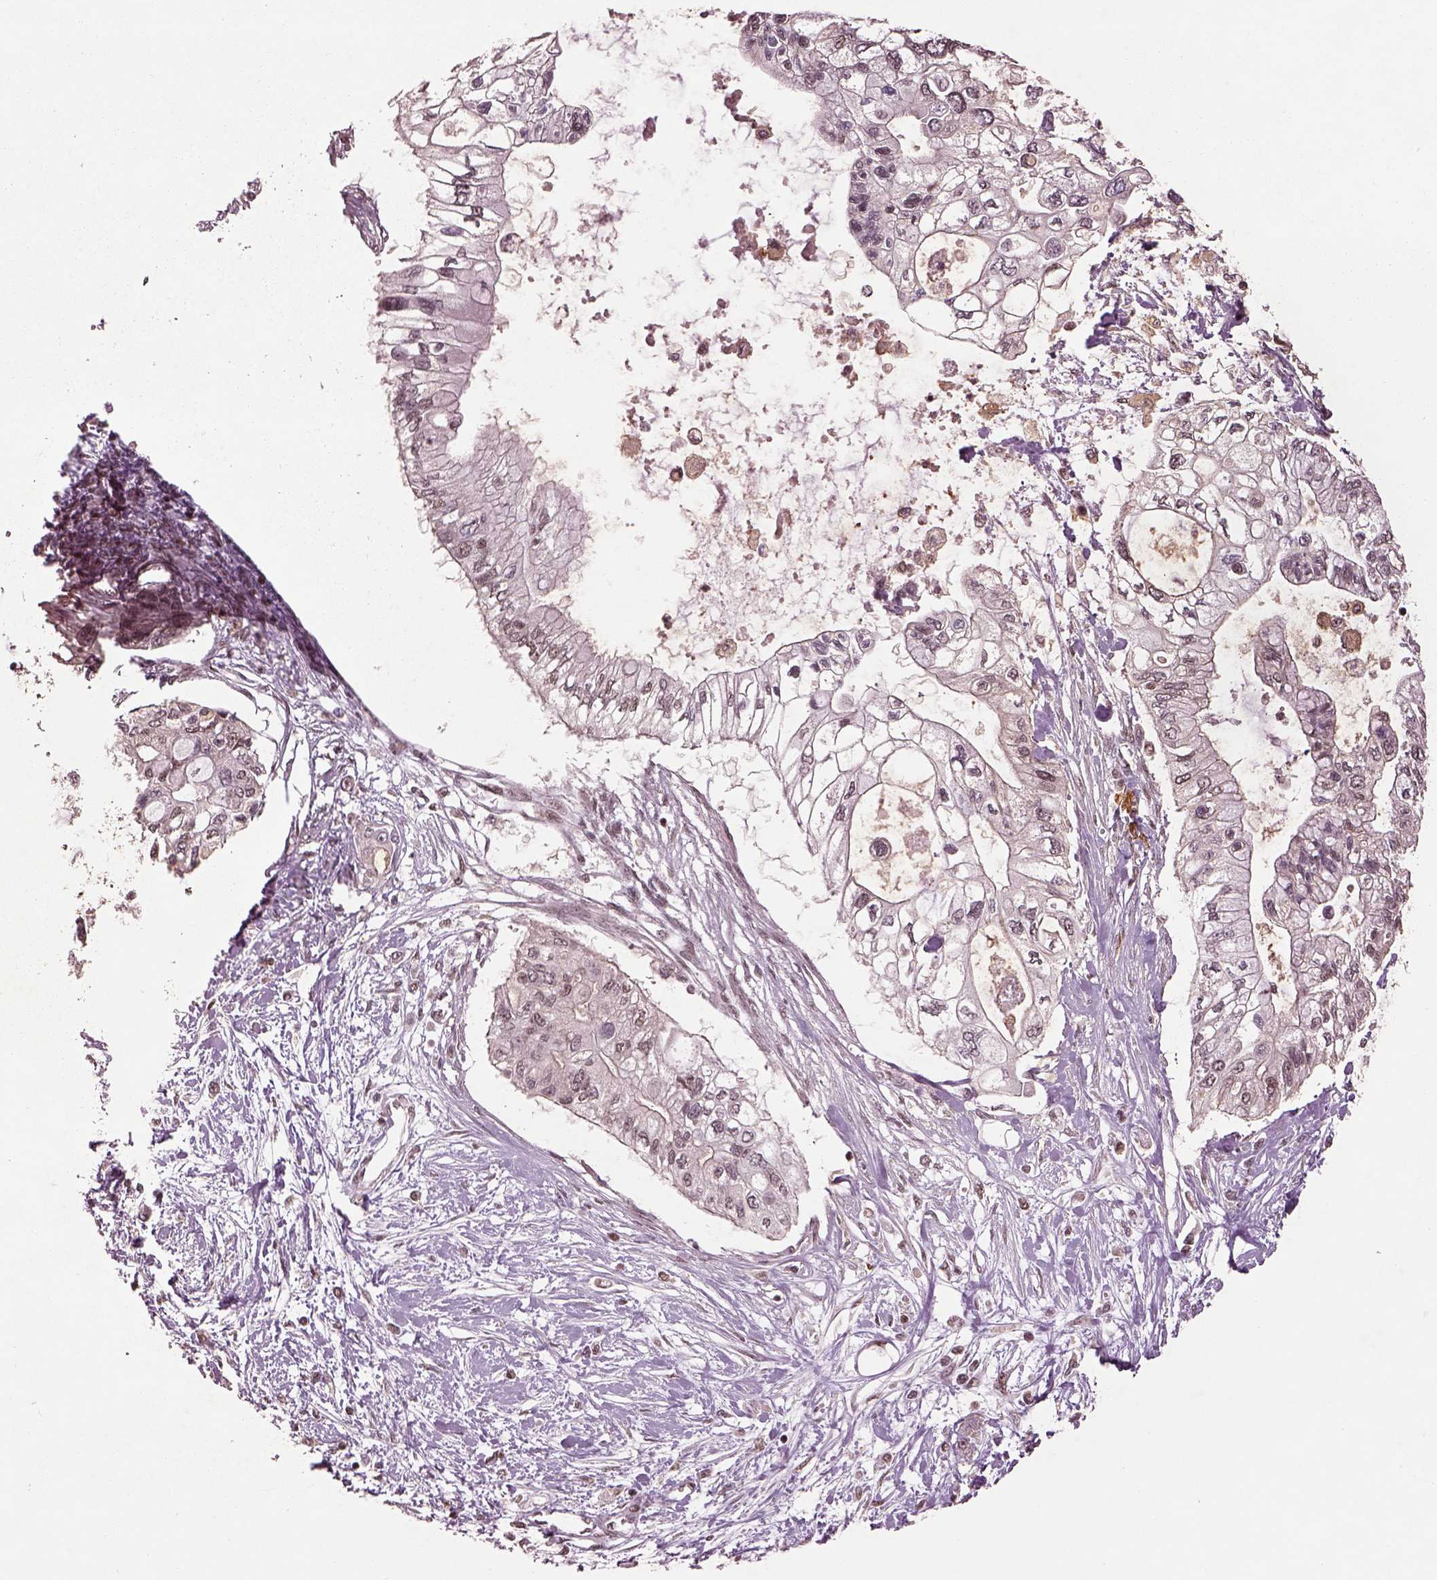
{"staining": {"intensity": "weak", "quantity": "<25%", "location": "nuclear"}, "tissue": "pancreatic cancer", "cell_type": "Tumor cells", "image_type": "cancer", "snomed": [{"axis": "morphology", "description": "Adenocarcinoma, NOS"}, {"axis": "topography", "description": "Pancreas"}], "caption": "This is a histopathology image of immunohistochemistry staining of adenocarcinoma (pancreatic), which shows no positivity in tumor cells. (Immunohistochemistry (ihc), brightfield microscopy, high magnification).", "gene": "BRD9", "patient": {"sex": "female", "age": 77}}